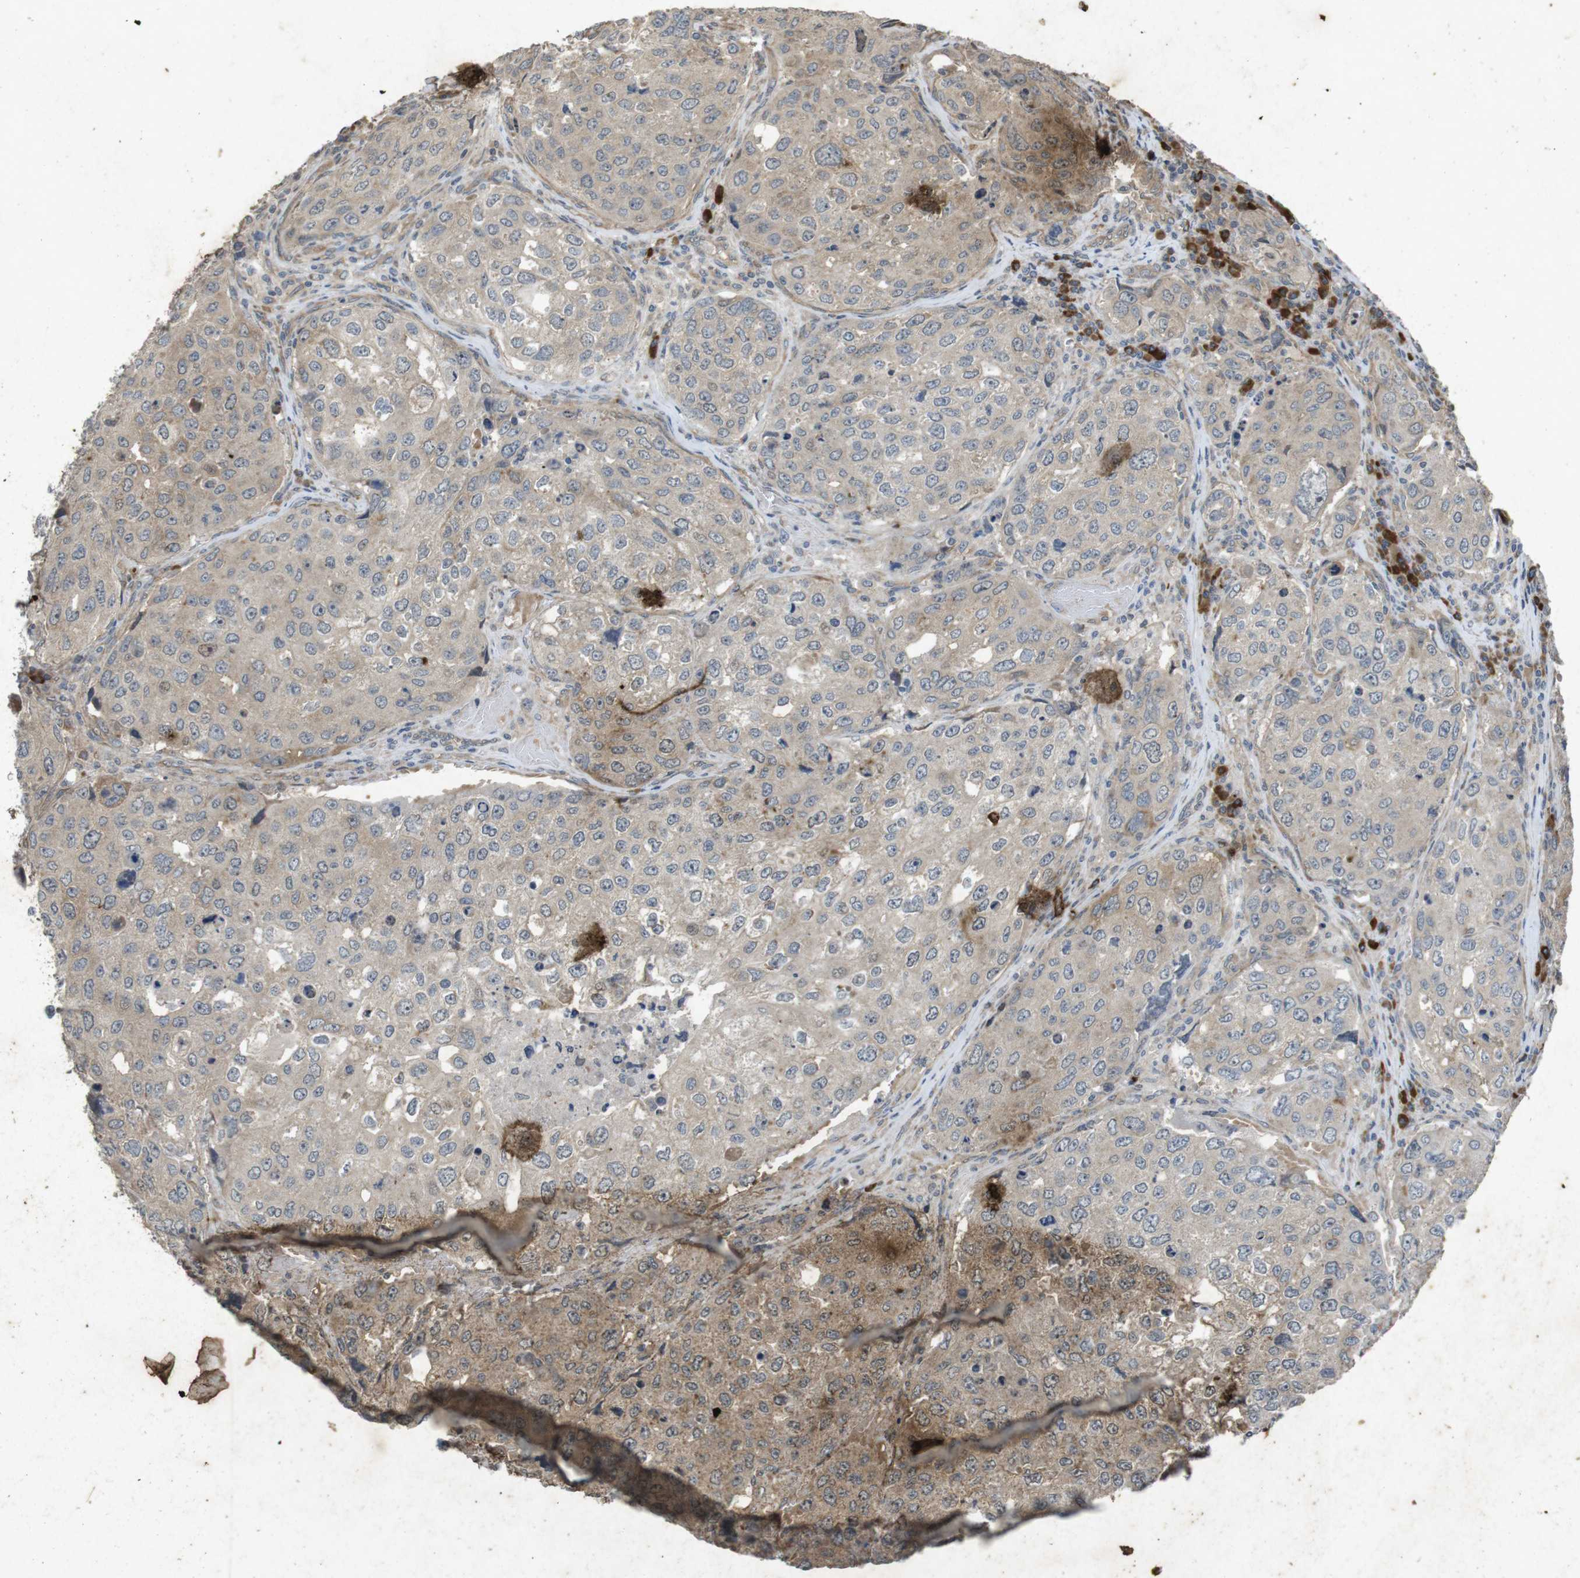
{"staining": {"intensity": "weak", "quantity": ">75%", "location": "cytoplasmic/membranous"}, "tissue": "urothelial cancer", "cell_type": "Tumor cells", "image_type": "cancer", "snomed": [{"axis": "morphology", "description": "Urothelial carcinoma, High grade"}, {"axis": "topography", "description": "Lymph node"}, {"axis": "topography", "description": "Urinary bladder"}], "caption": "Protein expression analysis of human urothelial carcinoma (high-grade) reveals weak cytoplasmic/membranous positivity in about >75% of tumor cells.", "gene": "FLCN", "patient": {"sex": "male", "age": 51}}